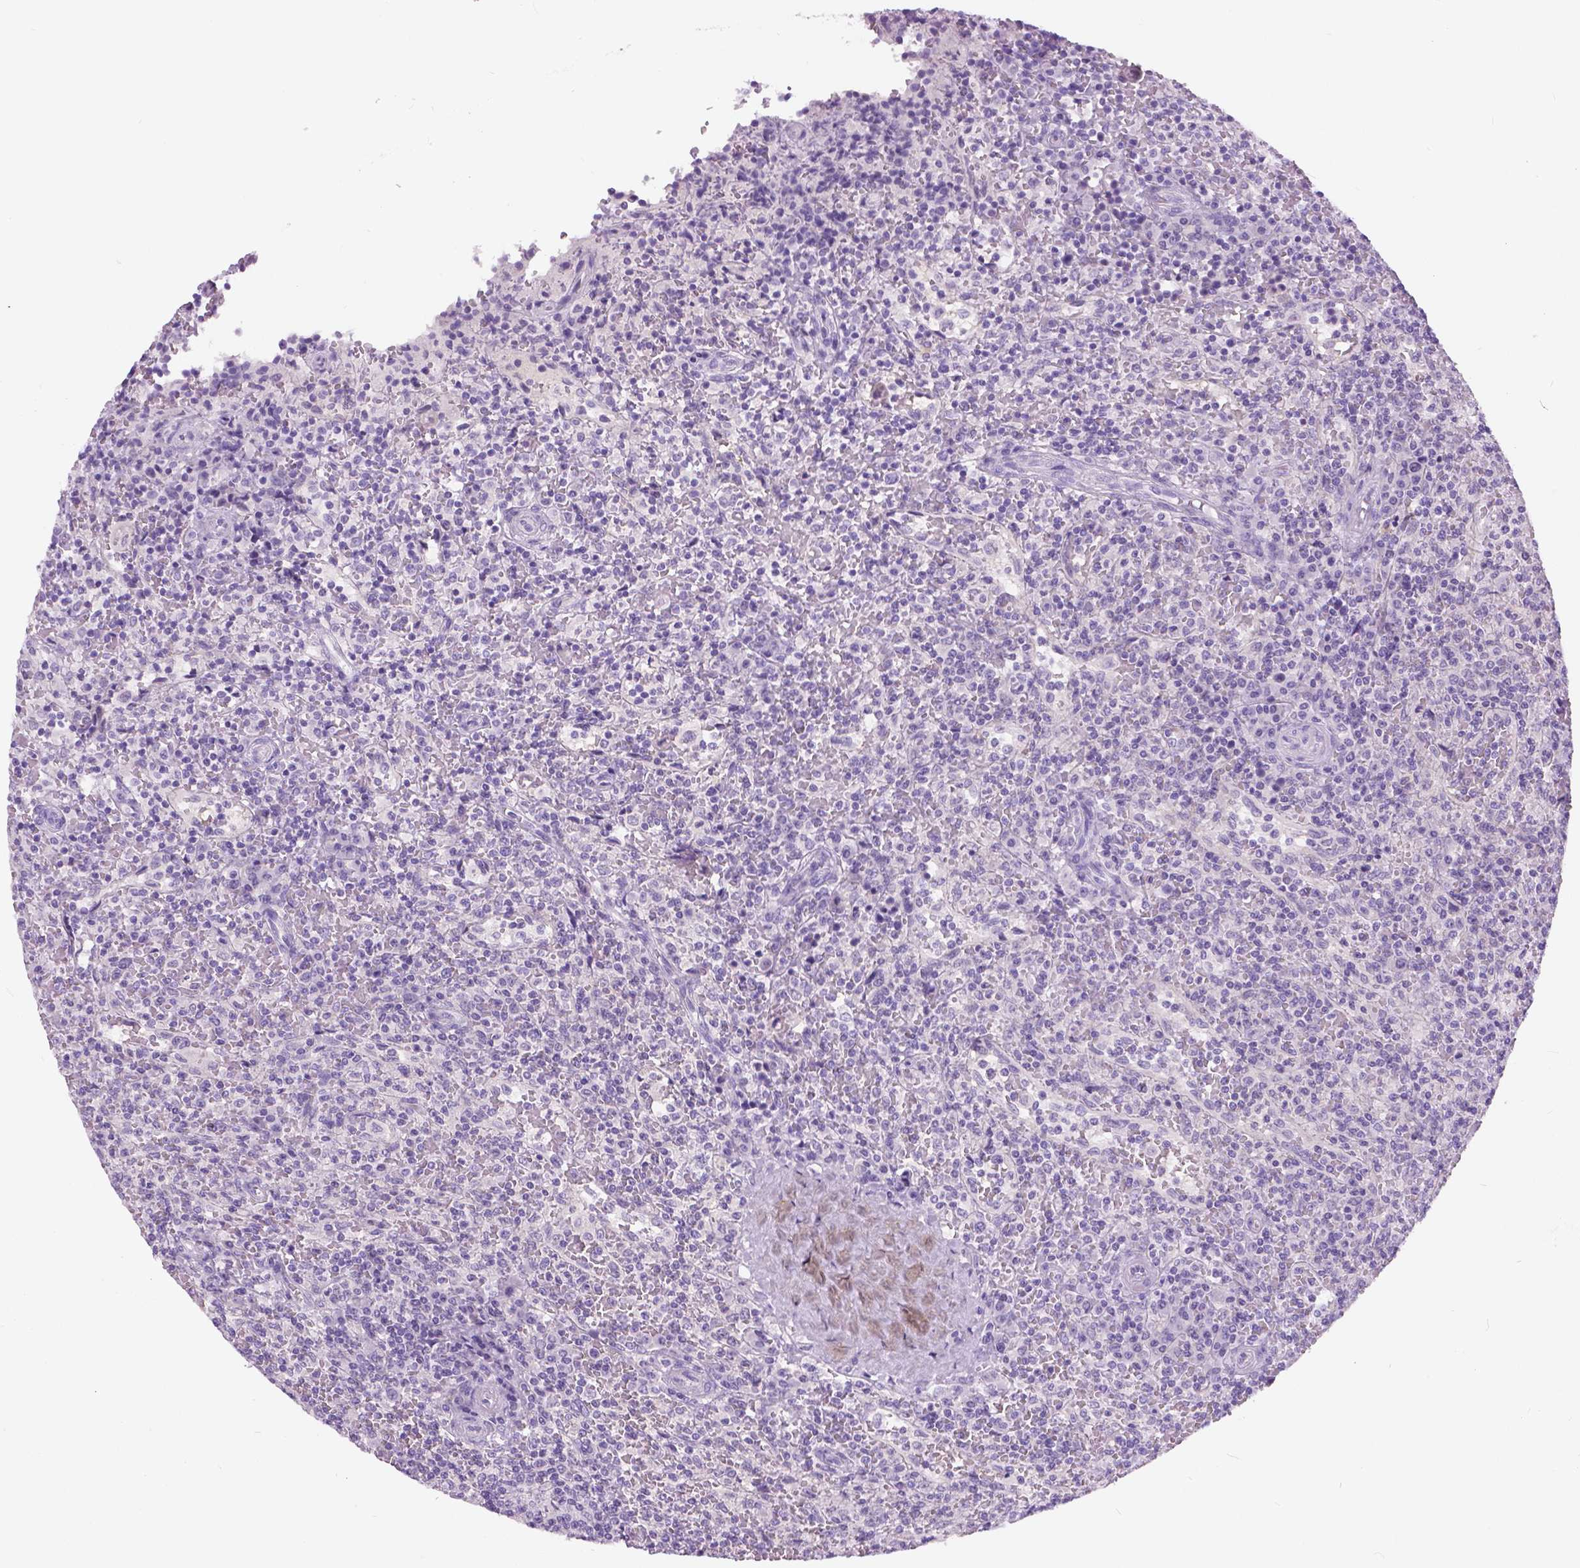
{"staining": {"intensity": "negative", "quantity": "none", "location": "none"}, "tissue": "lymphoma", "cell_type": "Tumor cells", "image_type": "cancer", "snomed": [{"axis": "morphology", "description": "Malignant lymphoma, non-Hodgkin's type, Low grade"}, {"axis": "topography", "description": "Spleen"}], "caption": "Tumor cells are negative for protein expression in human lymphoma.", "gene": "TP53TG5", "patient": {"sex": "male", "age": 62}}